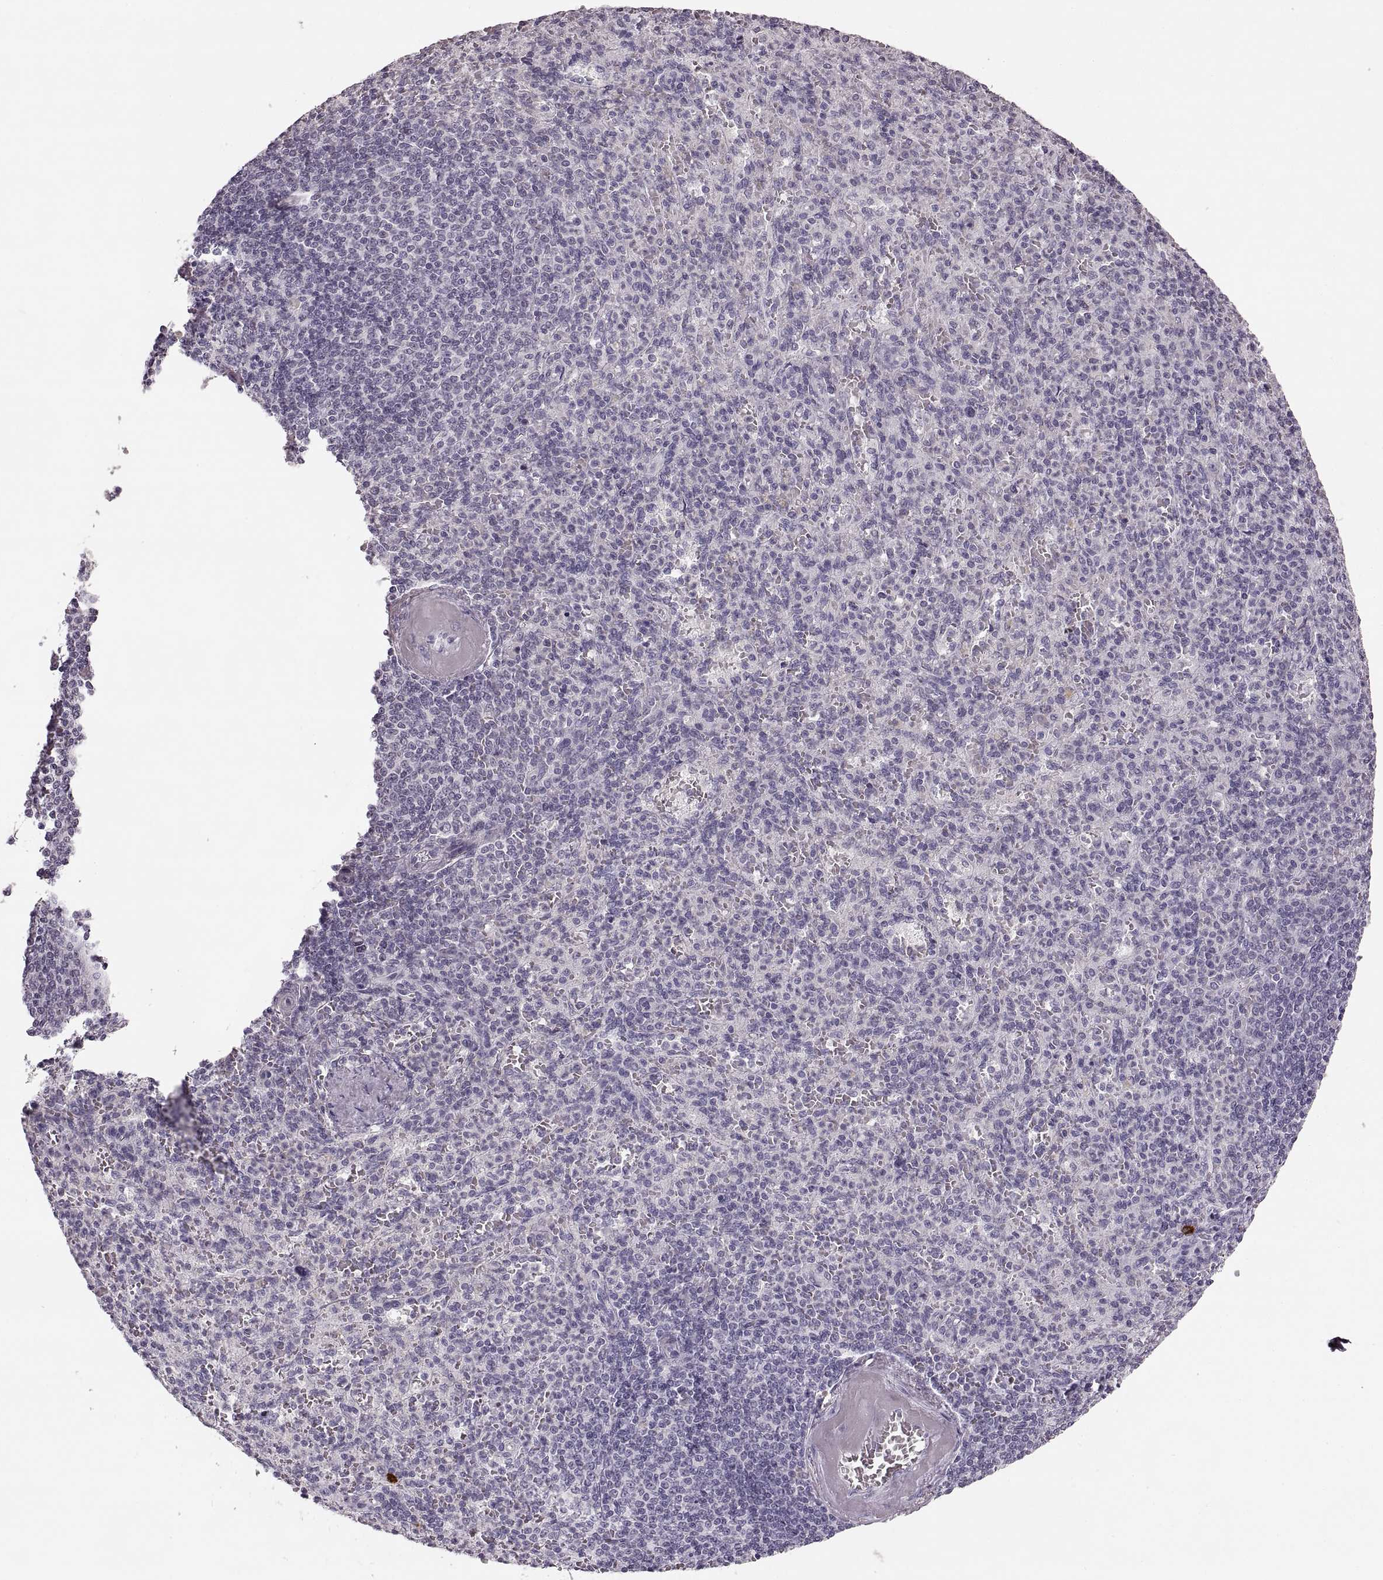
{"staining": {"intensity": "negative", "quantity": "none", "location": "none"}, "tissue": "spleen", "cell_type": "Cells in red pulp", "image_type": "normal", "snomed": [{"axis": "morphology", "description": "Normal tissue, NOS"}, {"axis": "topography", "description": "Spleen"}], "caption": "Photomicrograph shows no protein positivity in cells in red pulp of normal spleen. (DAB (3,3'-diaminobenzidine) IHC visualized using brightfield microscopy, high magnification).", "gene": "CNTN1", "patient": {"sex": "female", "age": 74}}